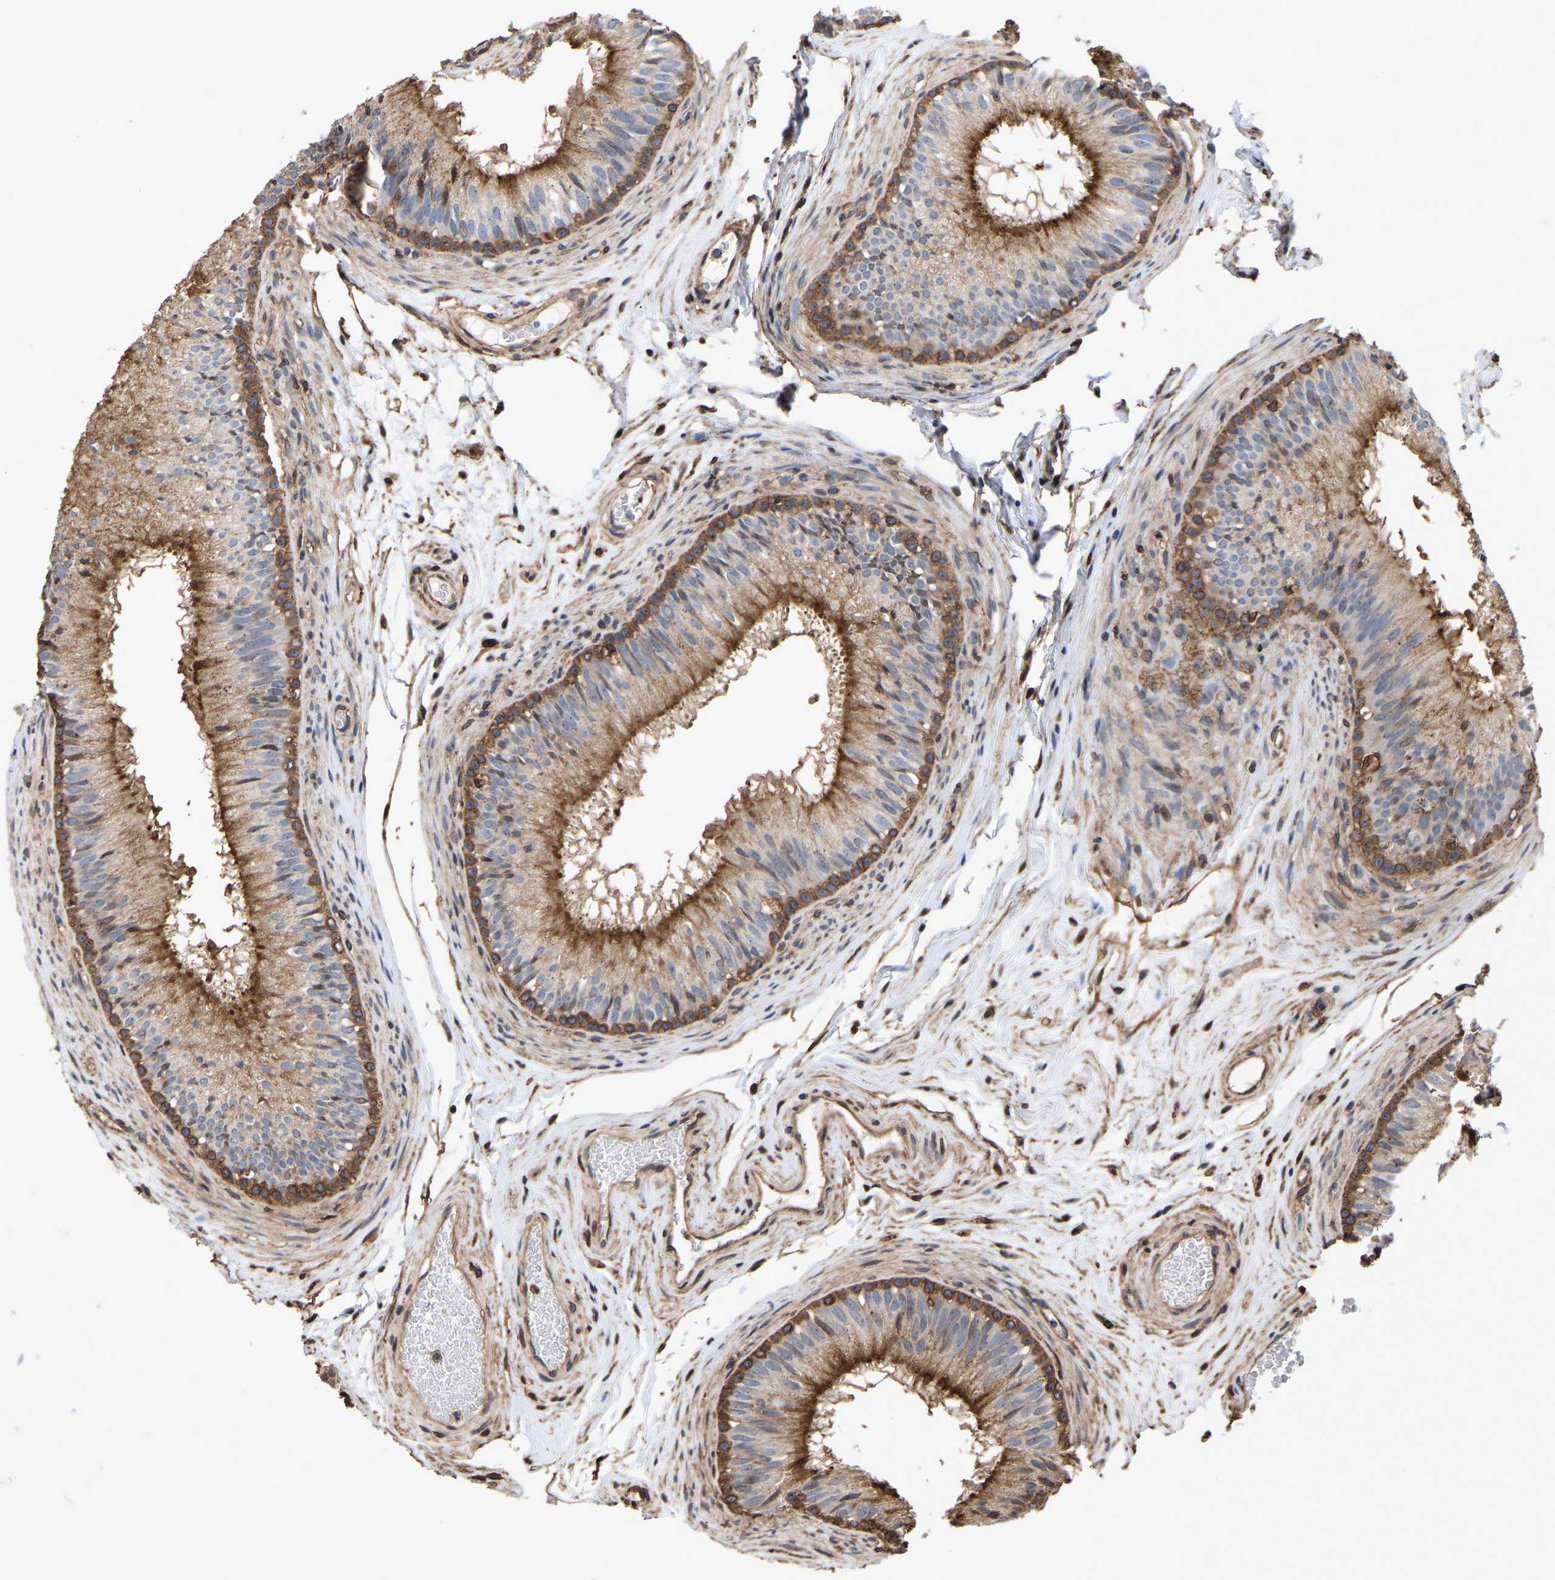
{"staining": {"intensity": "strong", "quantity": ">75%", "location": "cytoplasmic/membranous"}, "tissue": "epididymis", "cell_type": "Glandular cells", "image_type": "normal", "snomed": [{"axis": "morphology", "description": "Normal tissue, NOS"}, {"axis": "topography", "description": "Testis"}, {"axis": "topography", "description": "Epididymis"}], "caption": "This is a micrograph of immunohistochemistry staining of unremarkable epididymis, which shows strong staining in the cytoplasmic/membranous of glandular cells.", "gene": "LIF", "patient": {"sex": "male", "age": 36}}